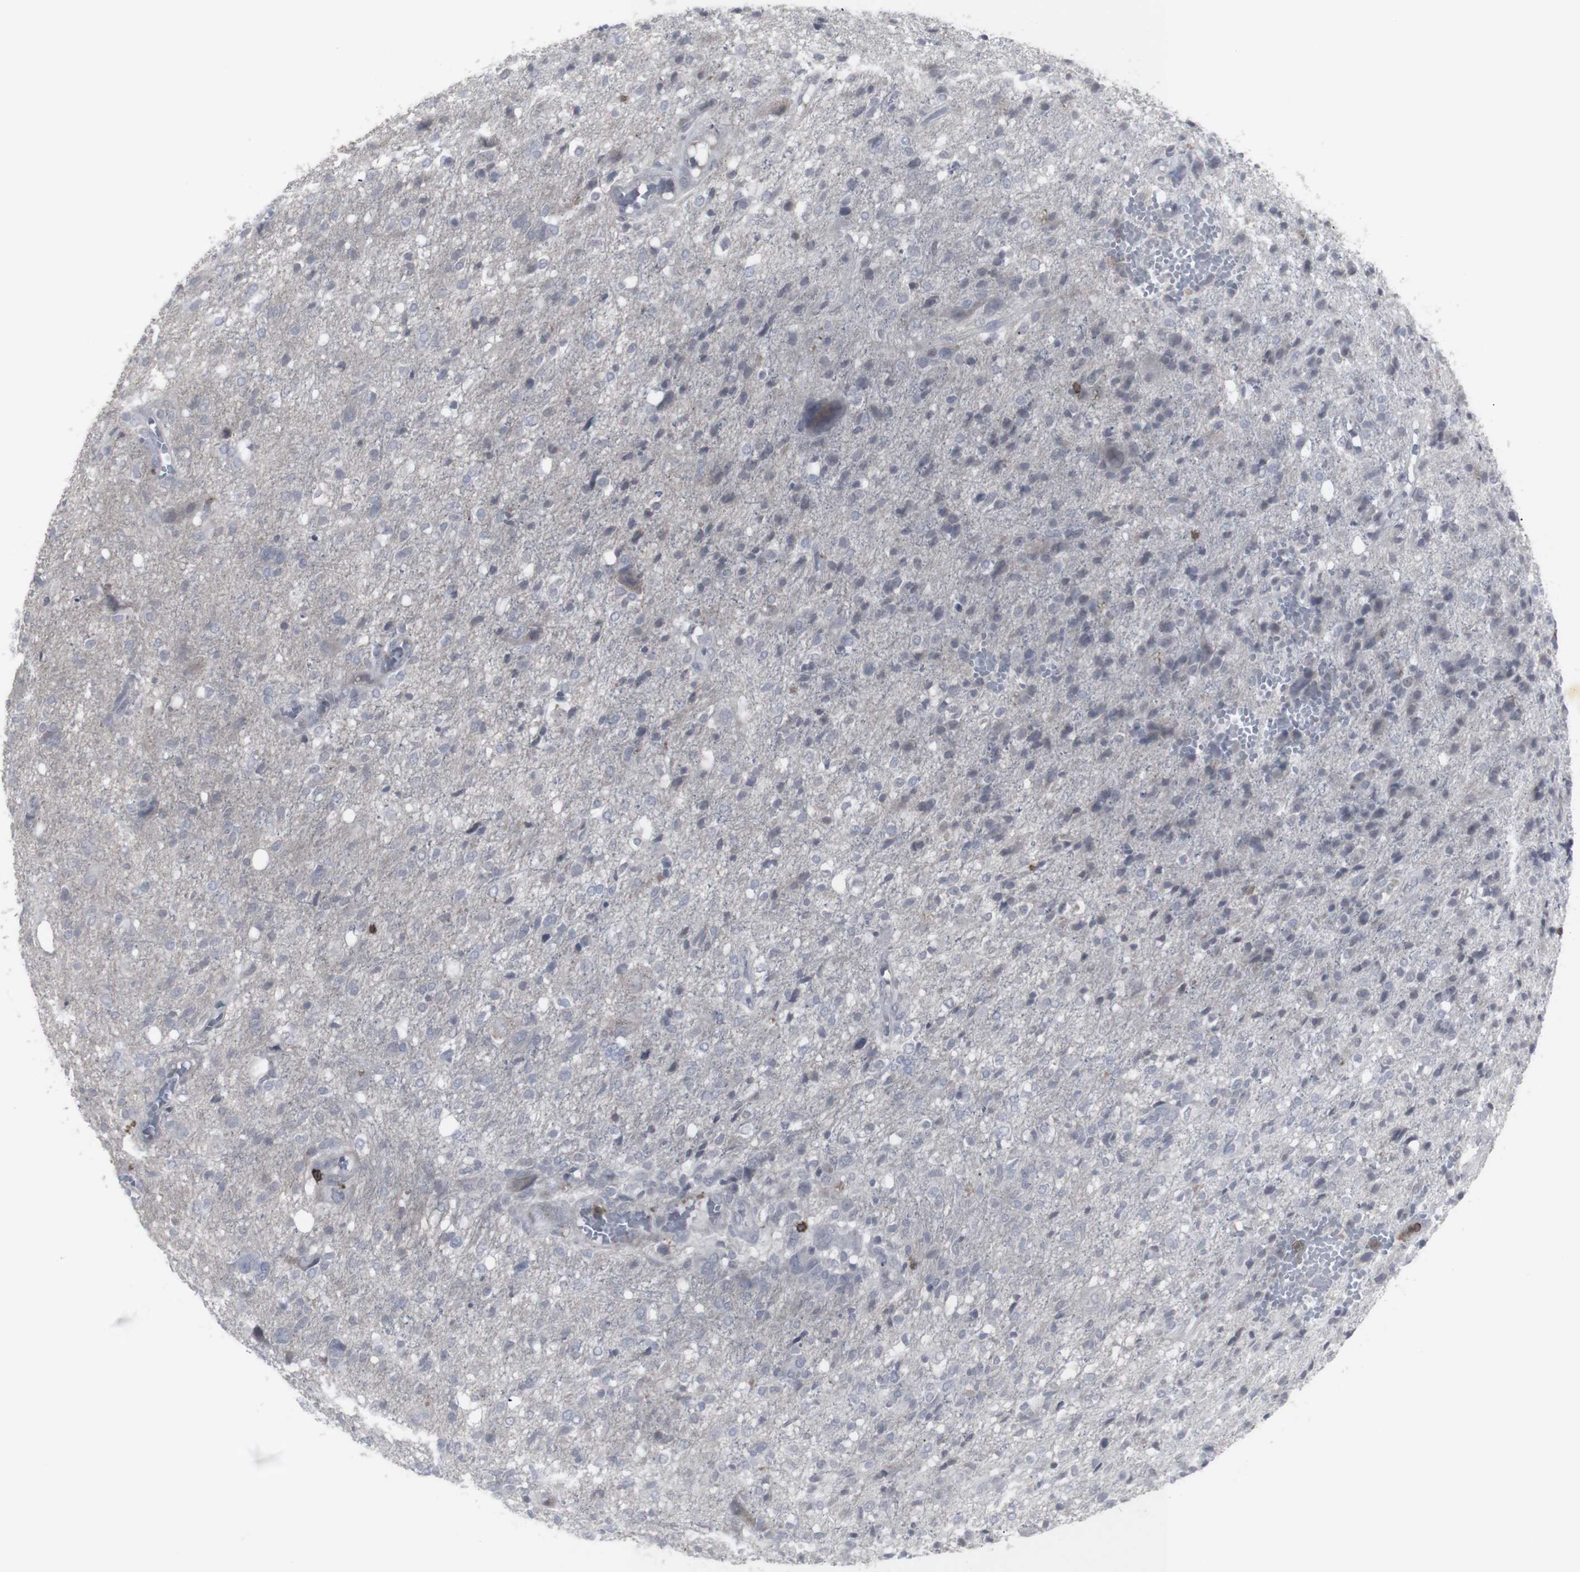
{"staining": {"intensity": "negative", "quantity": "none", "location": "none"}, "tissue": "glioma", "cell_type": "Tumor cells", "image_type": "cancer", "snomed": [{"axis": "morphology", "description": "Glioma, malignant, High grade"}, {"axis": "topography", "description": "Brain"}], "caption": "This is a photomicrograph of immunohistochemistry (IHC) staining of glioma, which shows no expression in tumor cells. (DAB immunohistochemistry visualized using brightfield microscopy, high magnification).", "gene": "APOBEC2", "patient": {"sex": "female", "age": 59}}